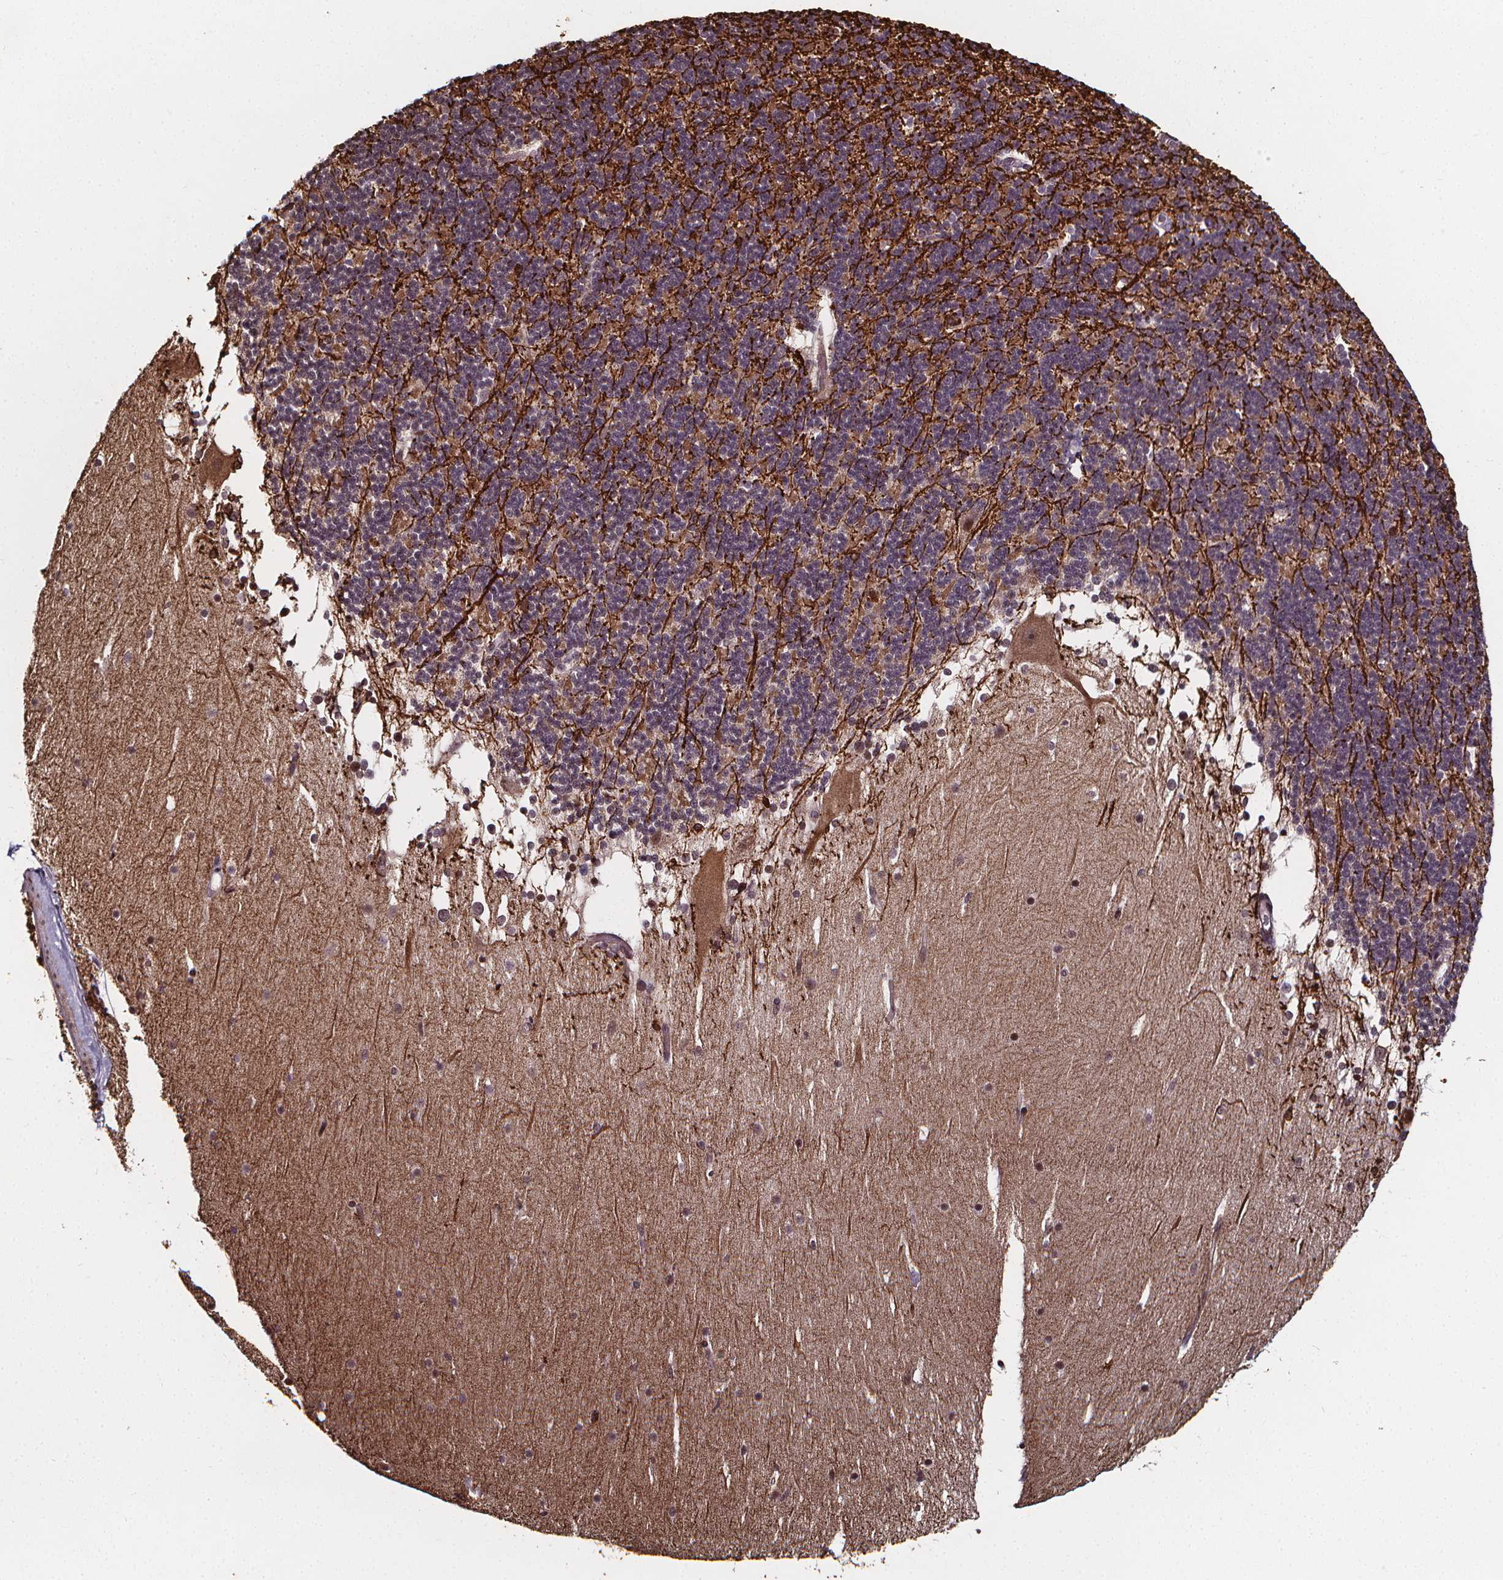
{"staining": {"intensity": "negative", "quantity": "none", "location": "none"}, "tissue": "cerebellum", "cell_type": "Cells in granular layer", "image_type": "normal", "snomed": [{"axis": "morphology", "description": "Normal tissue, NOS"}, {"axis": "topography", "description": "Cerebellum"}], "caption": "The image exhibits no significant staining in cells in granular layer of cerebellum.", "gene": "DDIT3", "patient": {"sex": "female", "age": 19}}